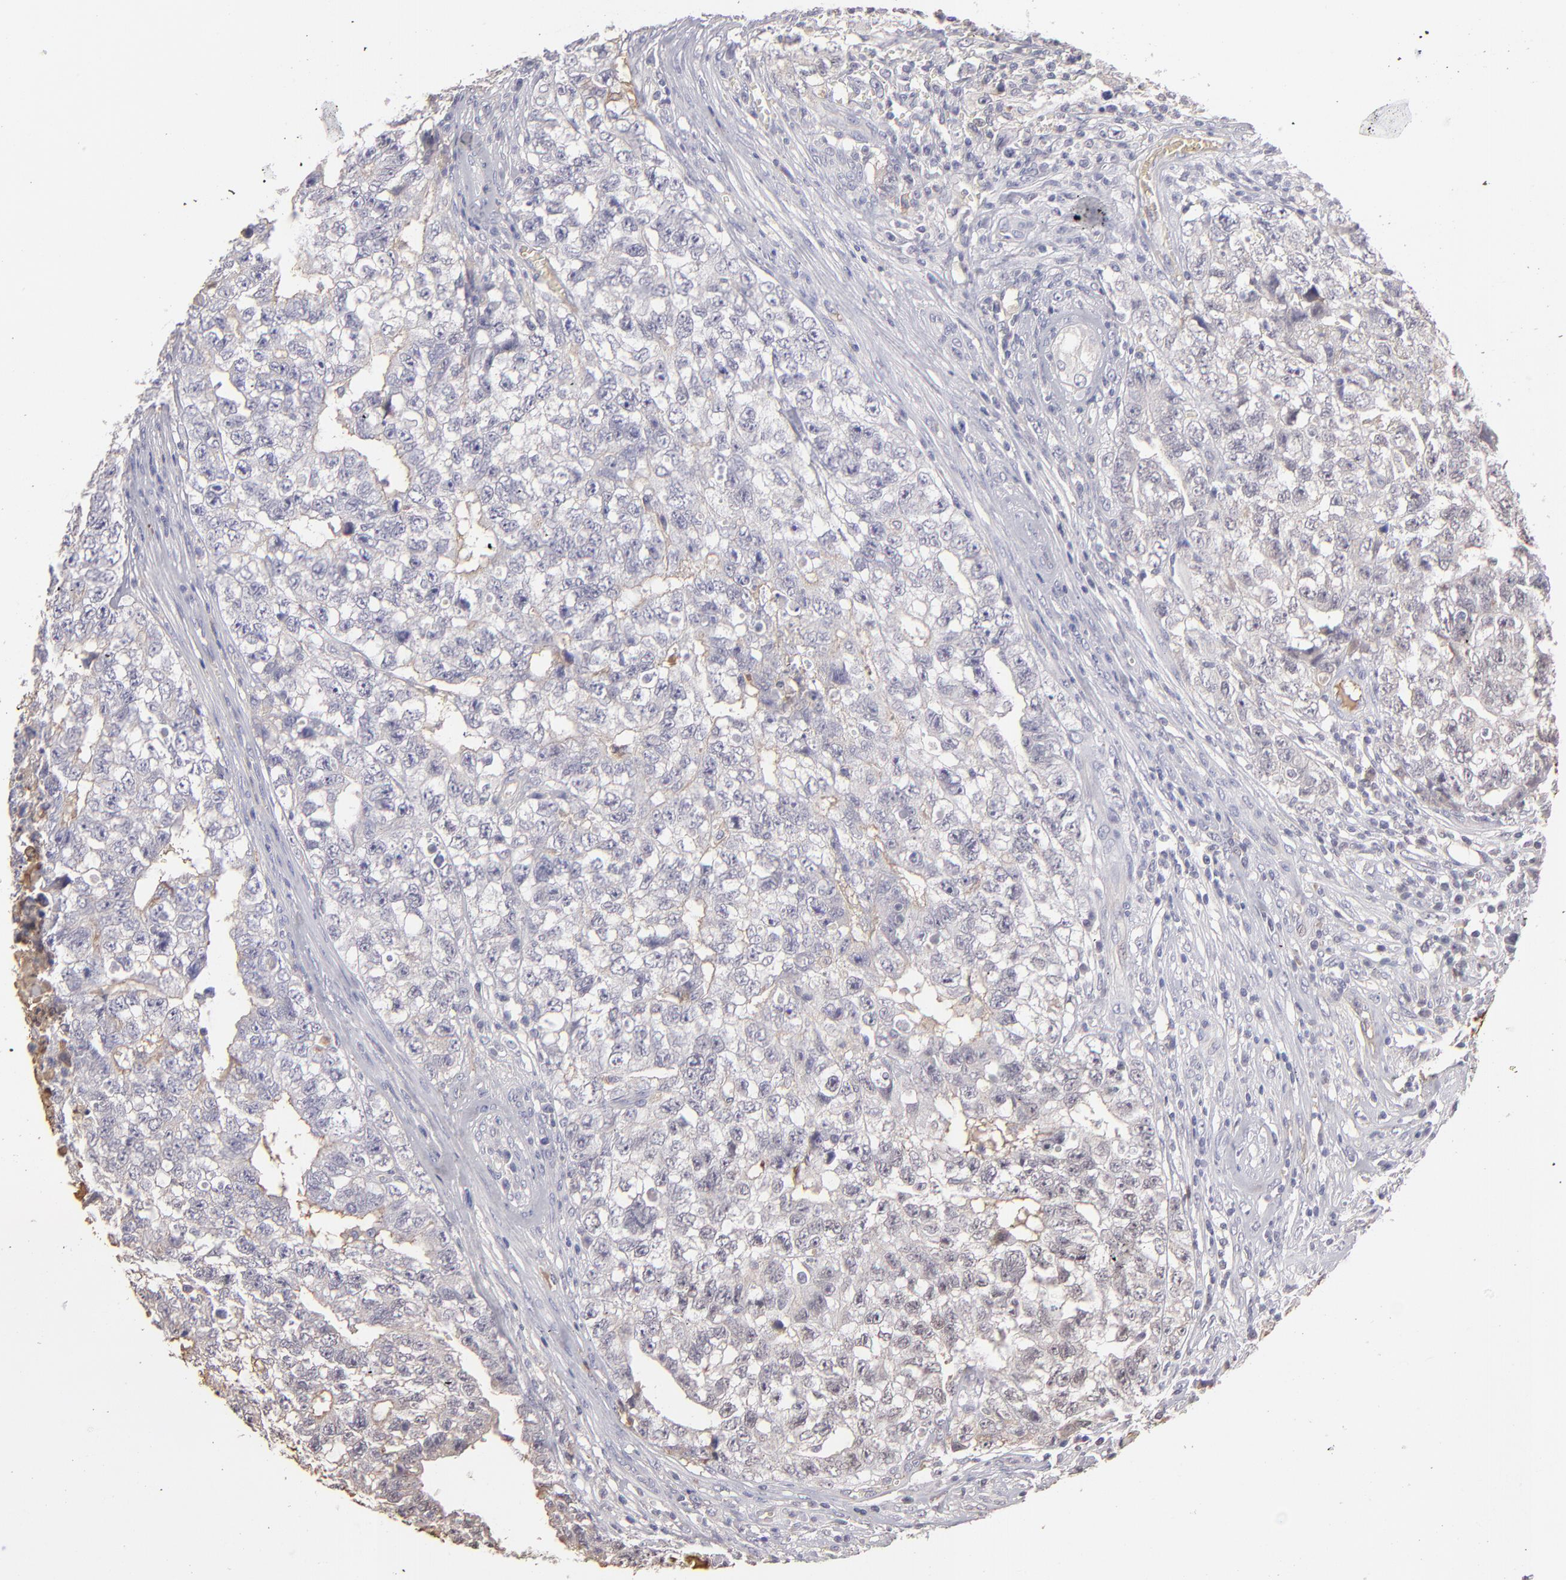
{"staining": {"intensity": "weak", "quantity": ">75%", "location": "nuclear"}, "tissue": "testis cancer", "cell_type": "Tumor cells", "image_type": "cancer", "snomed": [{"axis": "morphology", "description": "Carcinoma, Embryonal, NOS"}, {"axis": "topography", "description": "Testis"}], "caption": "IHC of testis embryonal carcinoma exhibits low levels of weak nuclear expression in about >75% of tumor cells.", "gene": "ABCC4", "patient": {"sex": "male", "age": 31}}